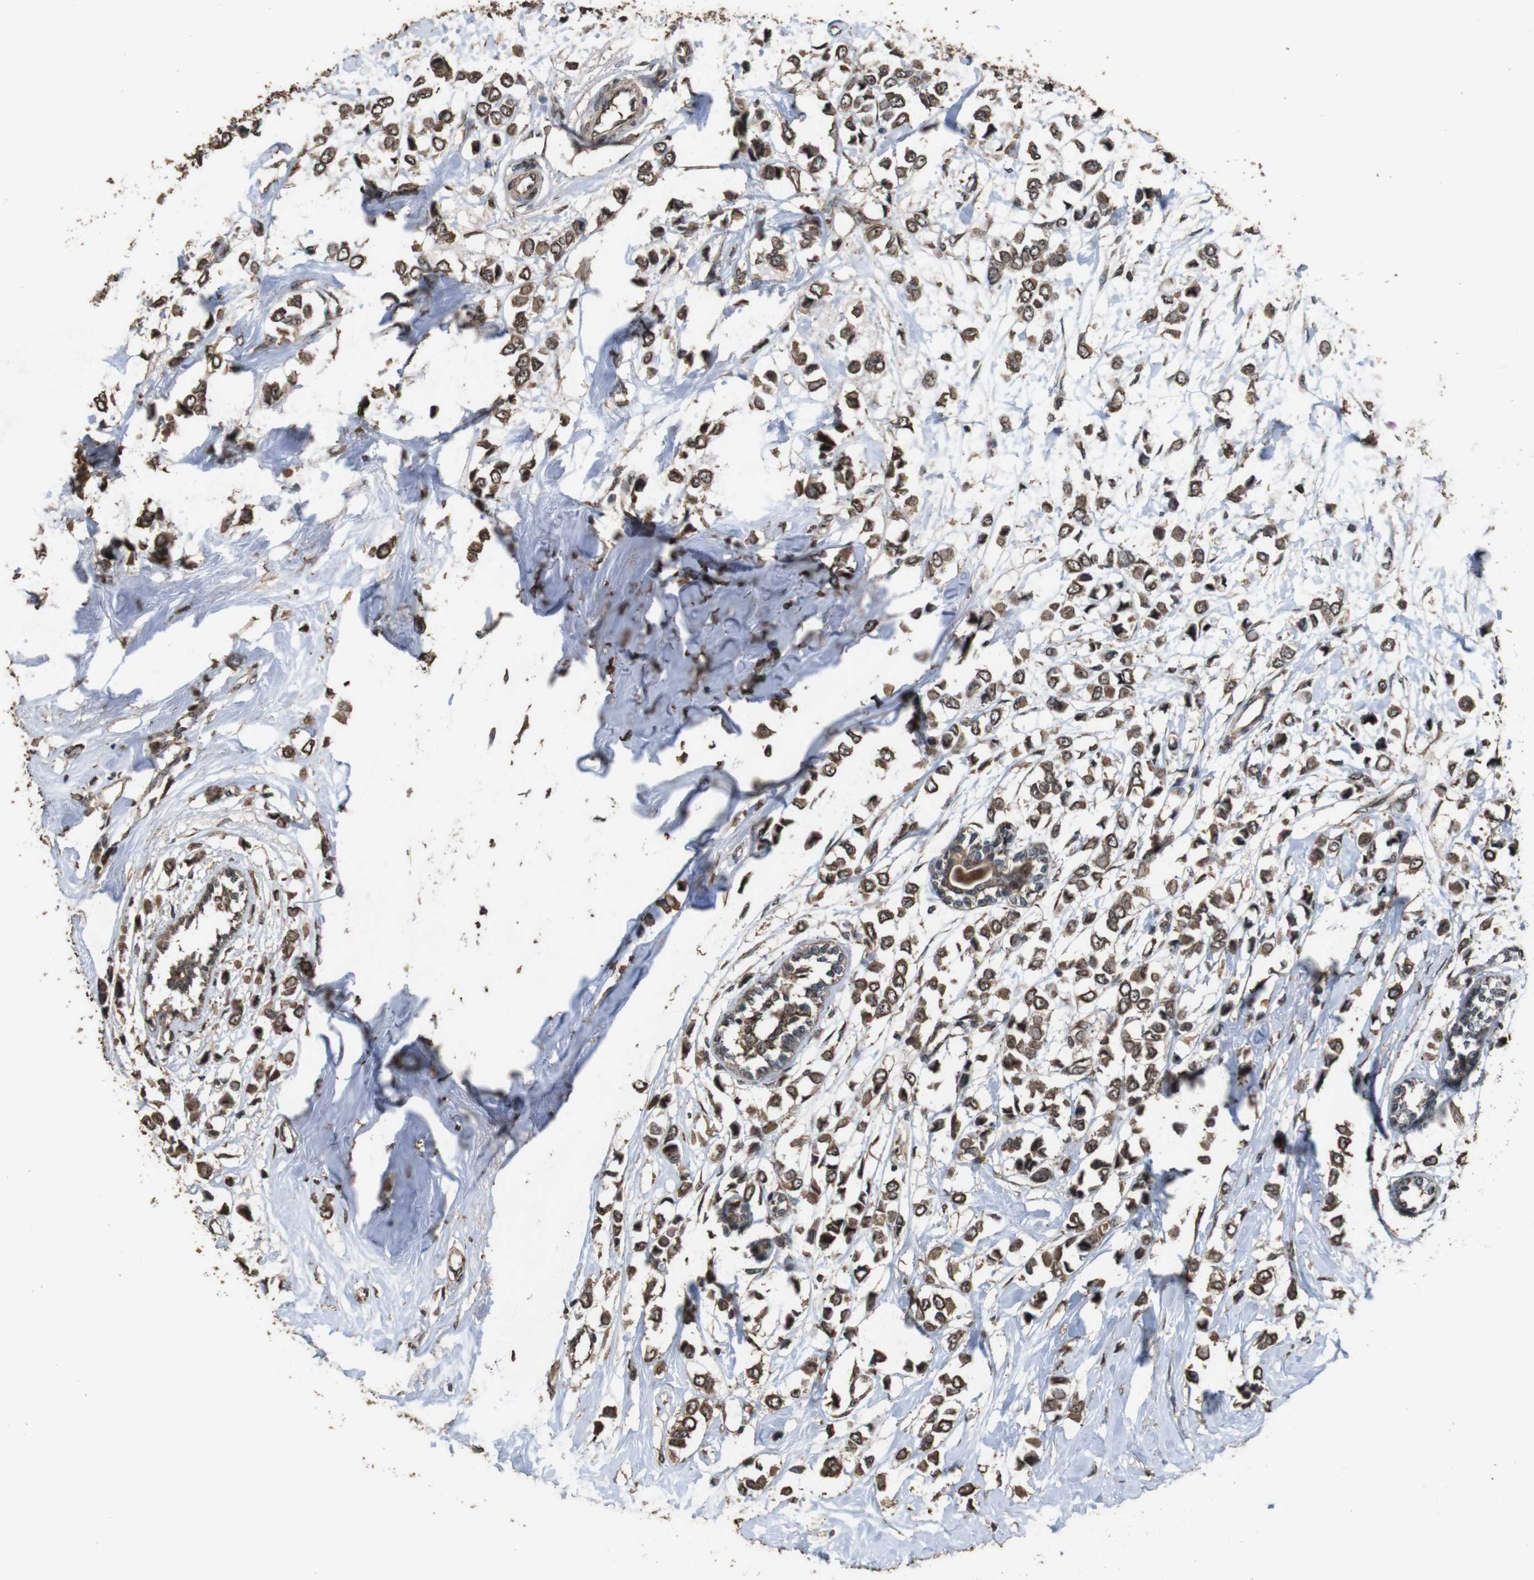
{"staining": {"intensity": "moderate", "quantity": ">75%", "location": "cytoplasmic/membranous,nuclear"}, "tissue": "breast cancer", "cell_type": "Tumor cells", "image_type": "cancer", "snomed": [{"axis": "morphology", "description": "Lobular carcinoma"}, {"axis": "topography", "description": "Breast"}], "caption": "Breast cancer (lobular carcinoma) stained with immunohistochemistry exhibits moderate cytoplasmic/membranous and nuclear positivity in about >75% of tumor cells.", "gene": "RRAS2", "patient": {"sex": "female", "age": 51}}